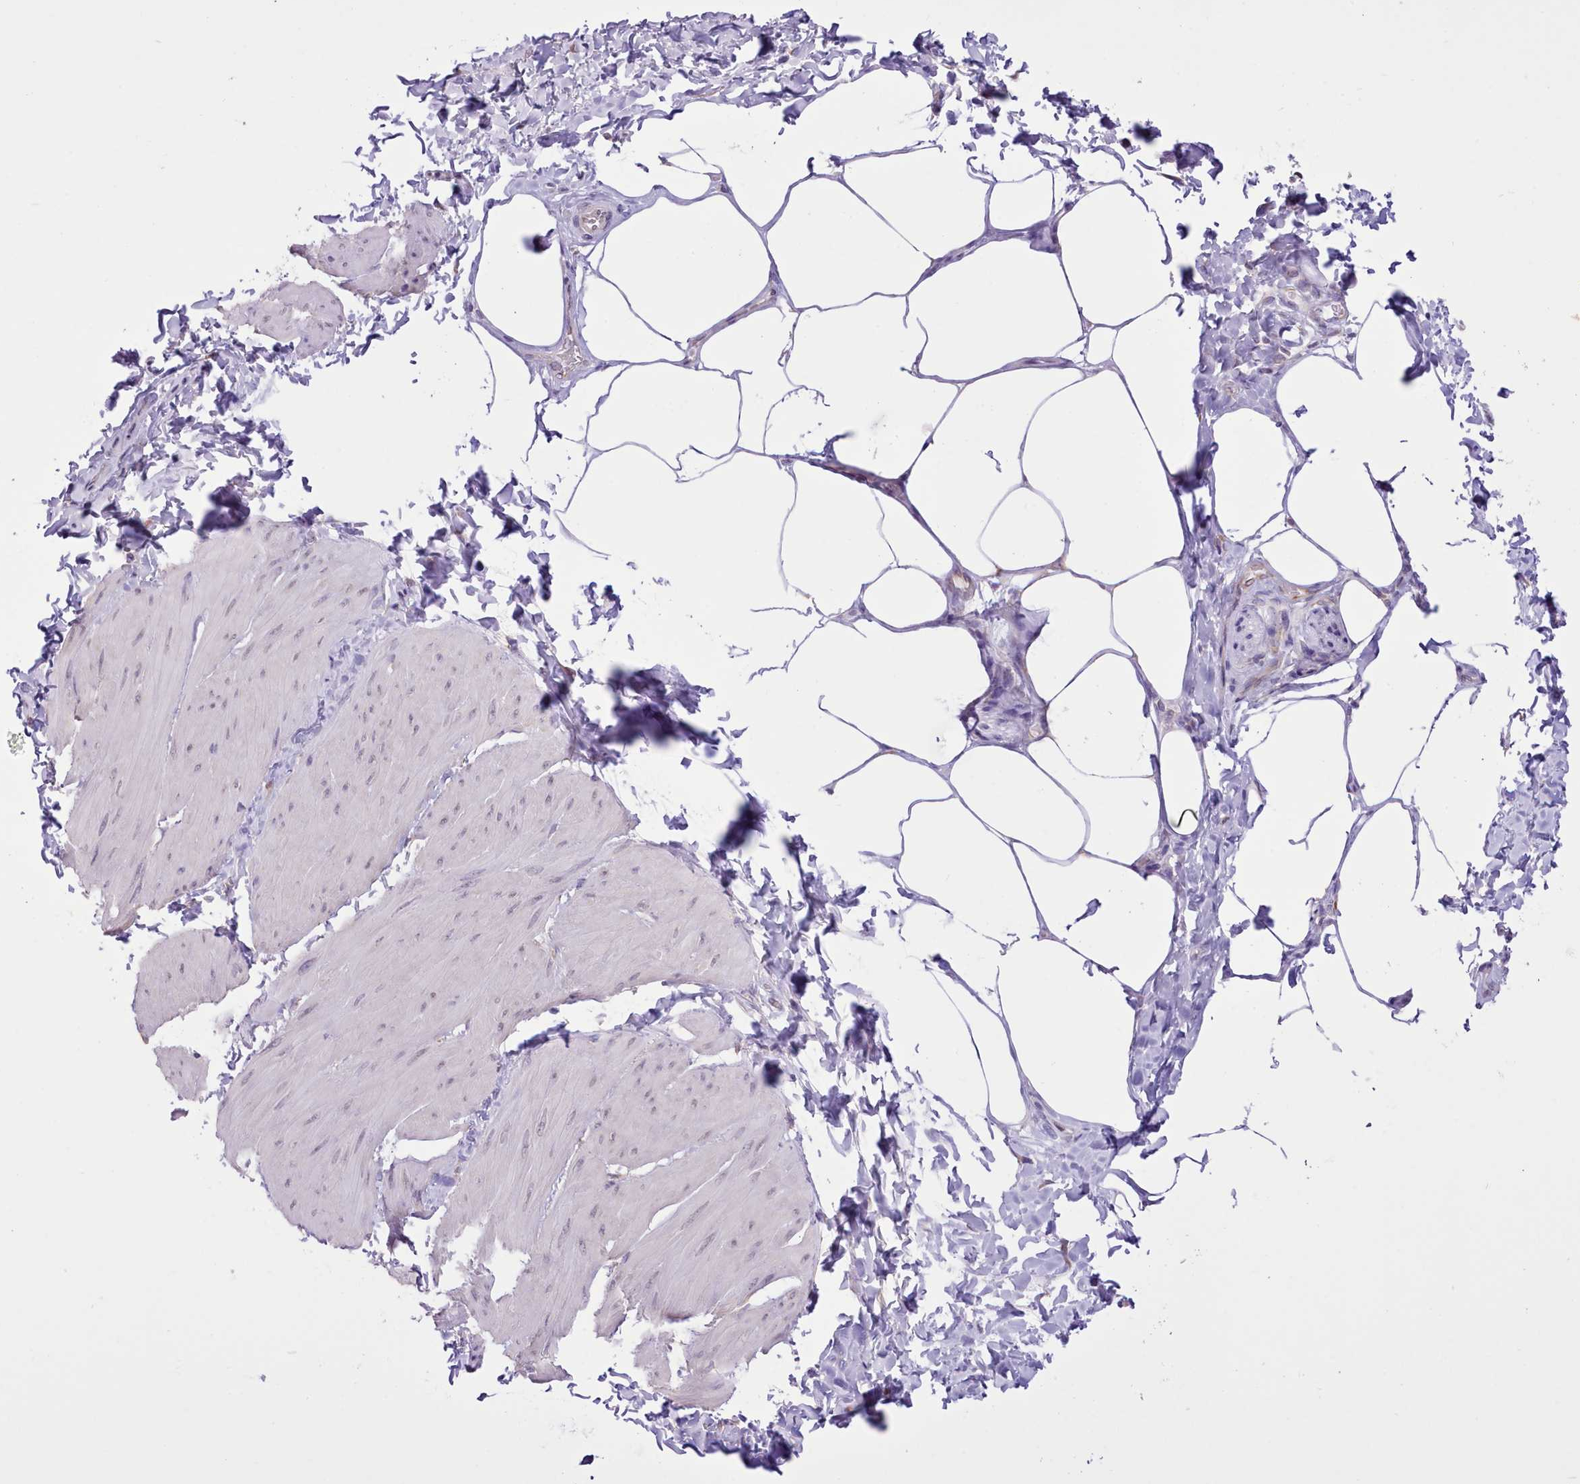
{"staining": {"intensity": "negative", "quantity": "none", "location": "none"}, "tissue": "smooth muscle", "cell_type": "Smooth muscle cells", "image_type": "normal", "snomed": [{"axis": "morphology", "description": "Urothelial carcinoma, High grade"}, {"axis": "topography", "description": "Urinary bladder"}], "caption": "Smooth muscle cells show no significant protein staining in benign smooth muscle.", "gene": "SEC61B", "patient": {"sex": "male", "age": 46}}